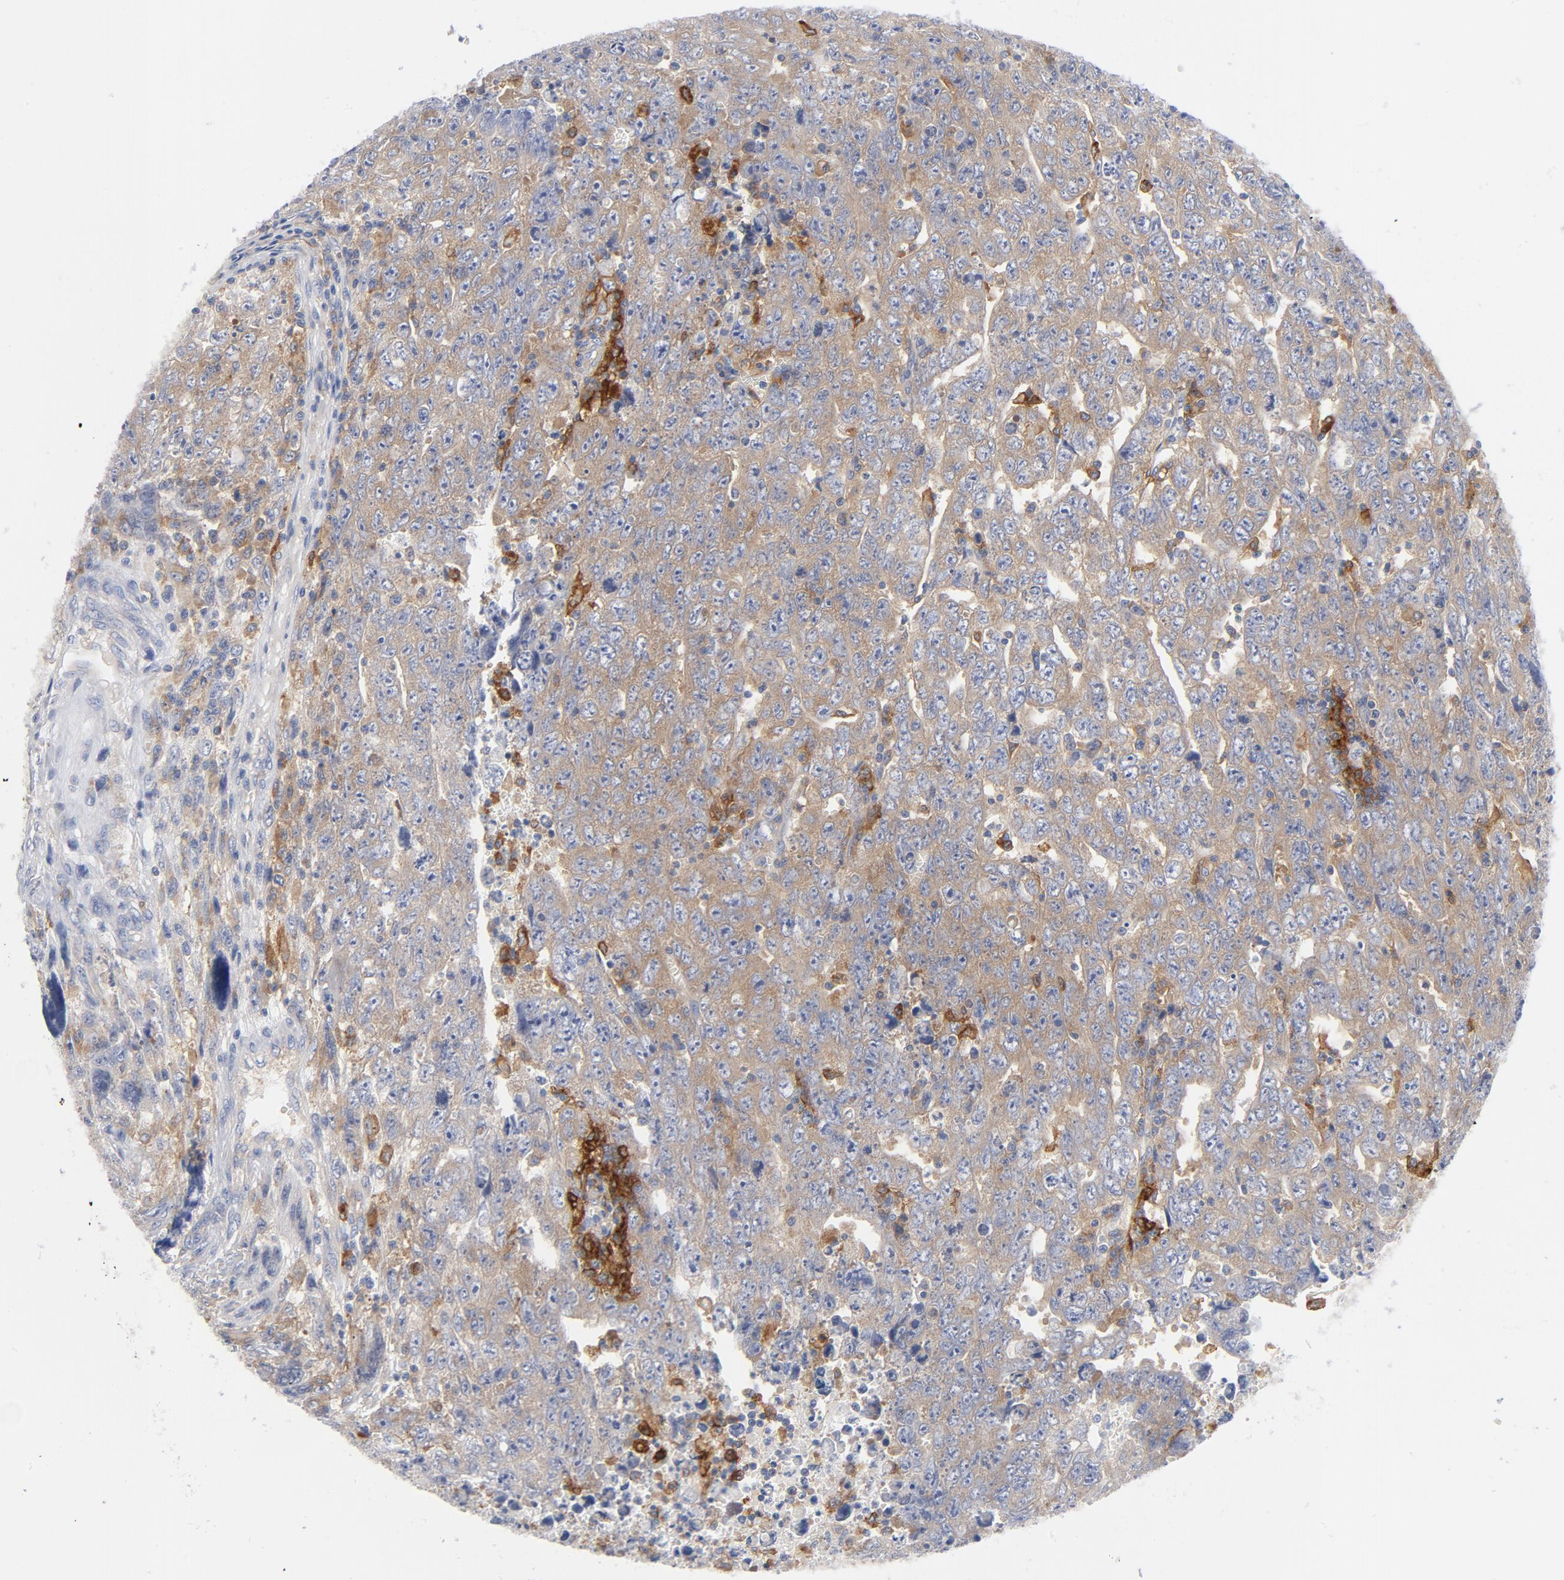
{"staining": {"intensity": "weak", "quantity": ">75%", "location": "cytoplasmic/membranous"}, "tissue": "testis cancer", "cell_type": "Tumor cells", "image_type": "cancer", "snomed": [{"axis": "morphology", "description": "Carcinoma, Embryonal, NOS"}, {"axis": "topography", "description": "Testis"}], "caption": "This image shows immunohistochemistry staining of human embryonal carcinoma (testis), with low weak cytoplasmic/membranous positivity in about >75% of tumor cells.", "gene": "CD86", "patient": {"sex": "male", "age": 28}}